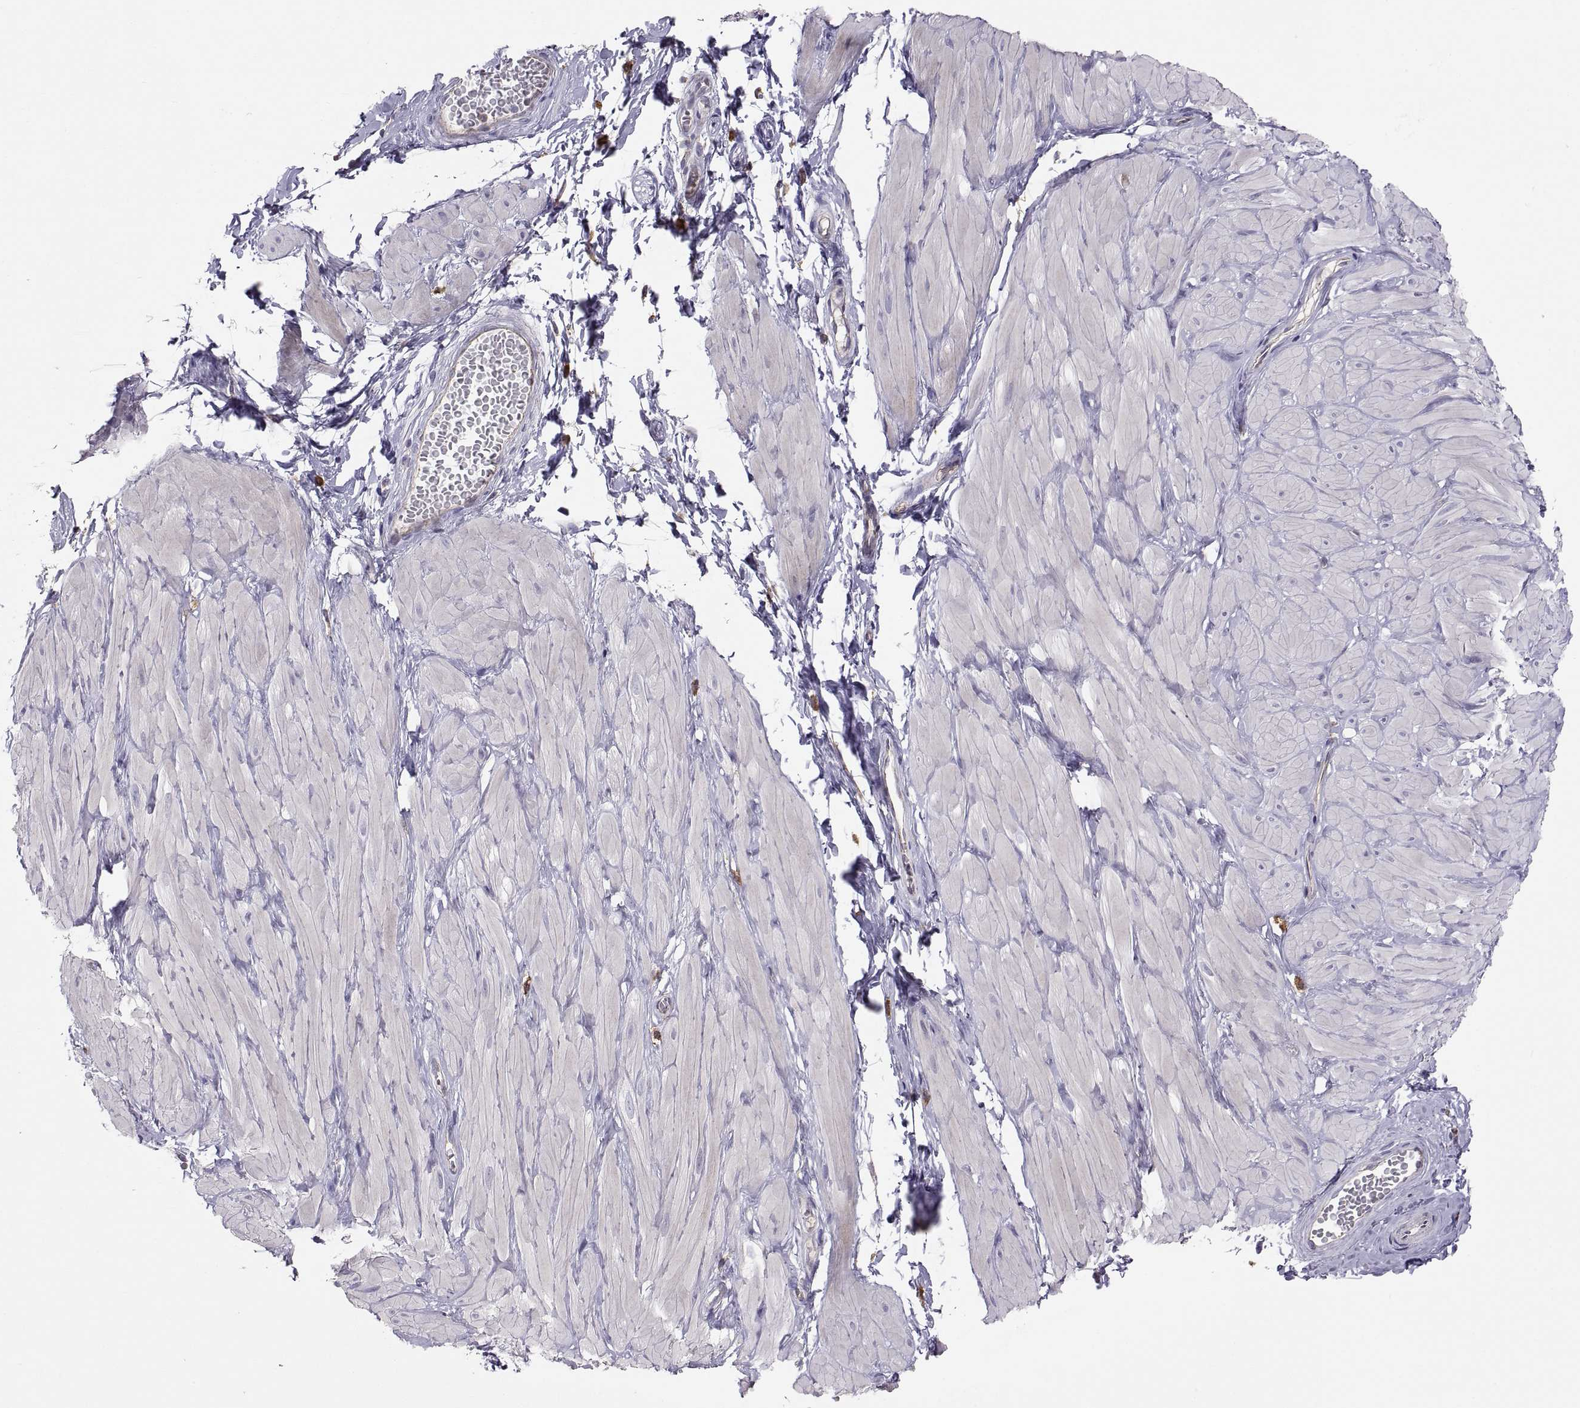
{"staining": {"intensity": "negative", "quantity": "none", "location": "none"}, "tissue": "adipose tissue", "cell_type": "Adipocytes", "image_type": "normal", "snomed": [{"axis": "morphology", "description": "Normal tissue, NOS"}, {"axis": "topography", "description": "Smooth muscle"}, {"axis": "topography", "description": "Peripheral nerve tissue"}], "caption": "IHC micrograph of normal adipose tissue stained for a protein (brown), which displays no staining in adipocytes. (Stains: DAB (3,3'-diaminobenzidine) immunohistochemistry (IHC) with hematoxylin counter stain, Microscopy: brightfield microscopy at high magnification).", "gene": "RALB", "patient": {"sex": "male", "age": 22}}